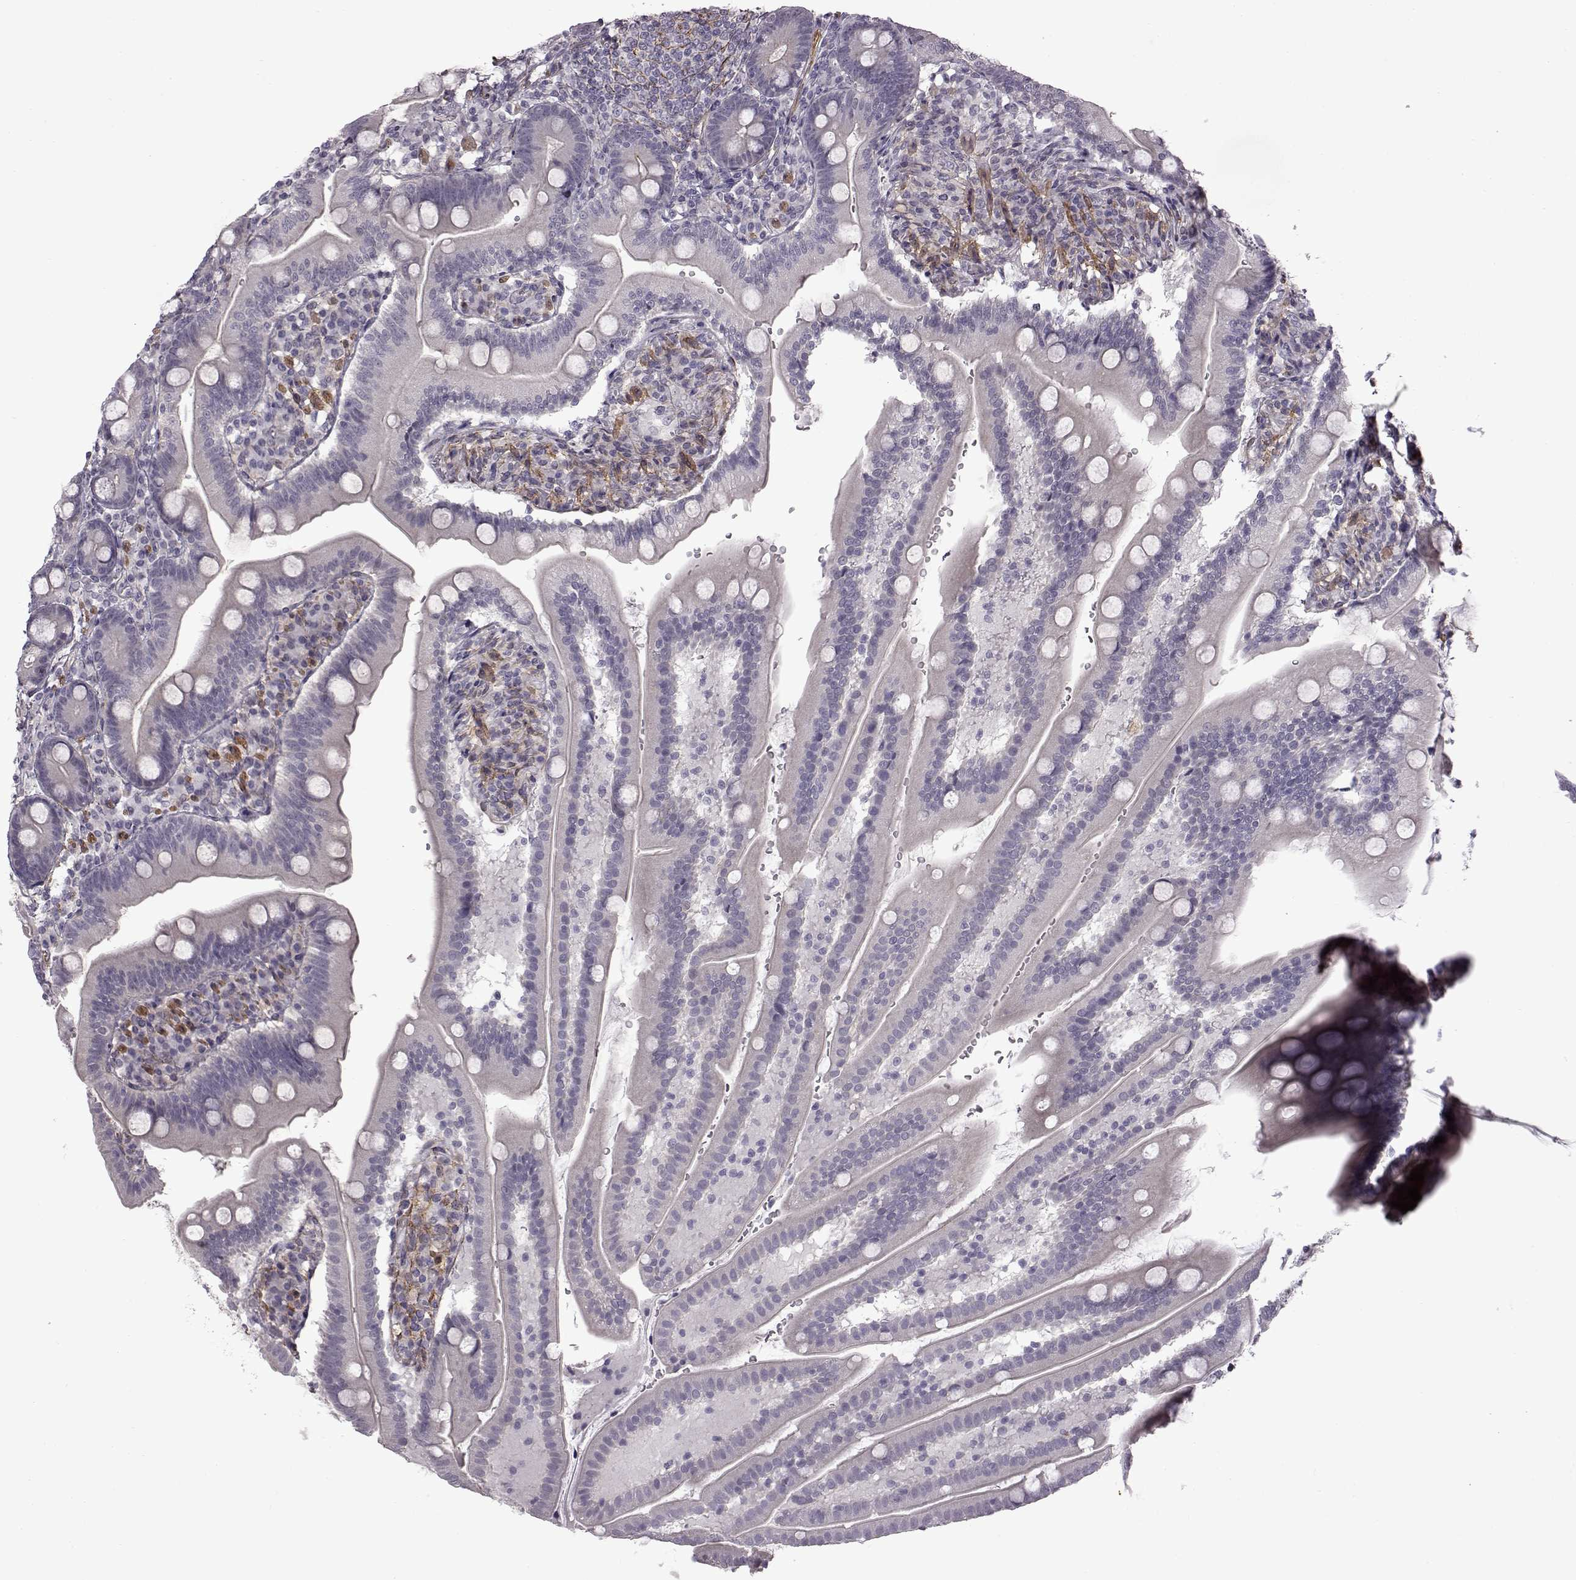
{"staining": {"intensity": "negative", "quantity": "none", "location": "none"}, "tissue": "duodenum", "cell_type": "Glandular cells", "image_type": "normal", "snomed": [{"axis": "morphology", "description": "Normal tissue, NOS"}, {"axis": "topography", "description": "Duodenum"}], "caption": "Duodenum stained for a protein using immunohistochemistry (IHC) demonstrates no positivity glandular cells.", "gene": "SYNPO2", "patient": {"sex": "female", "age": 67}}